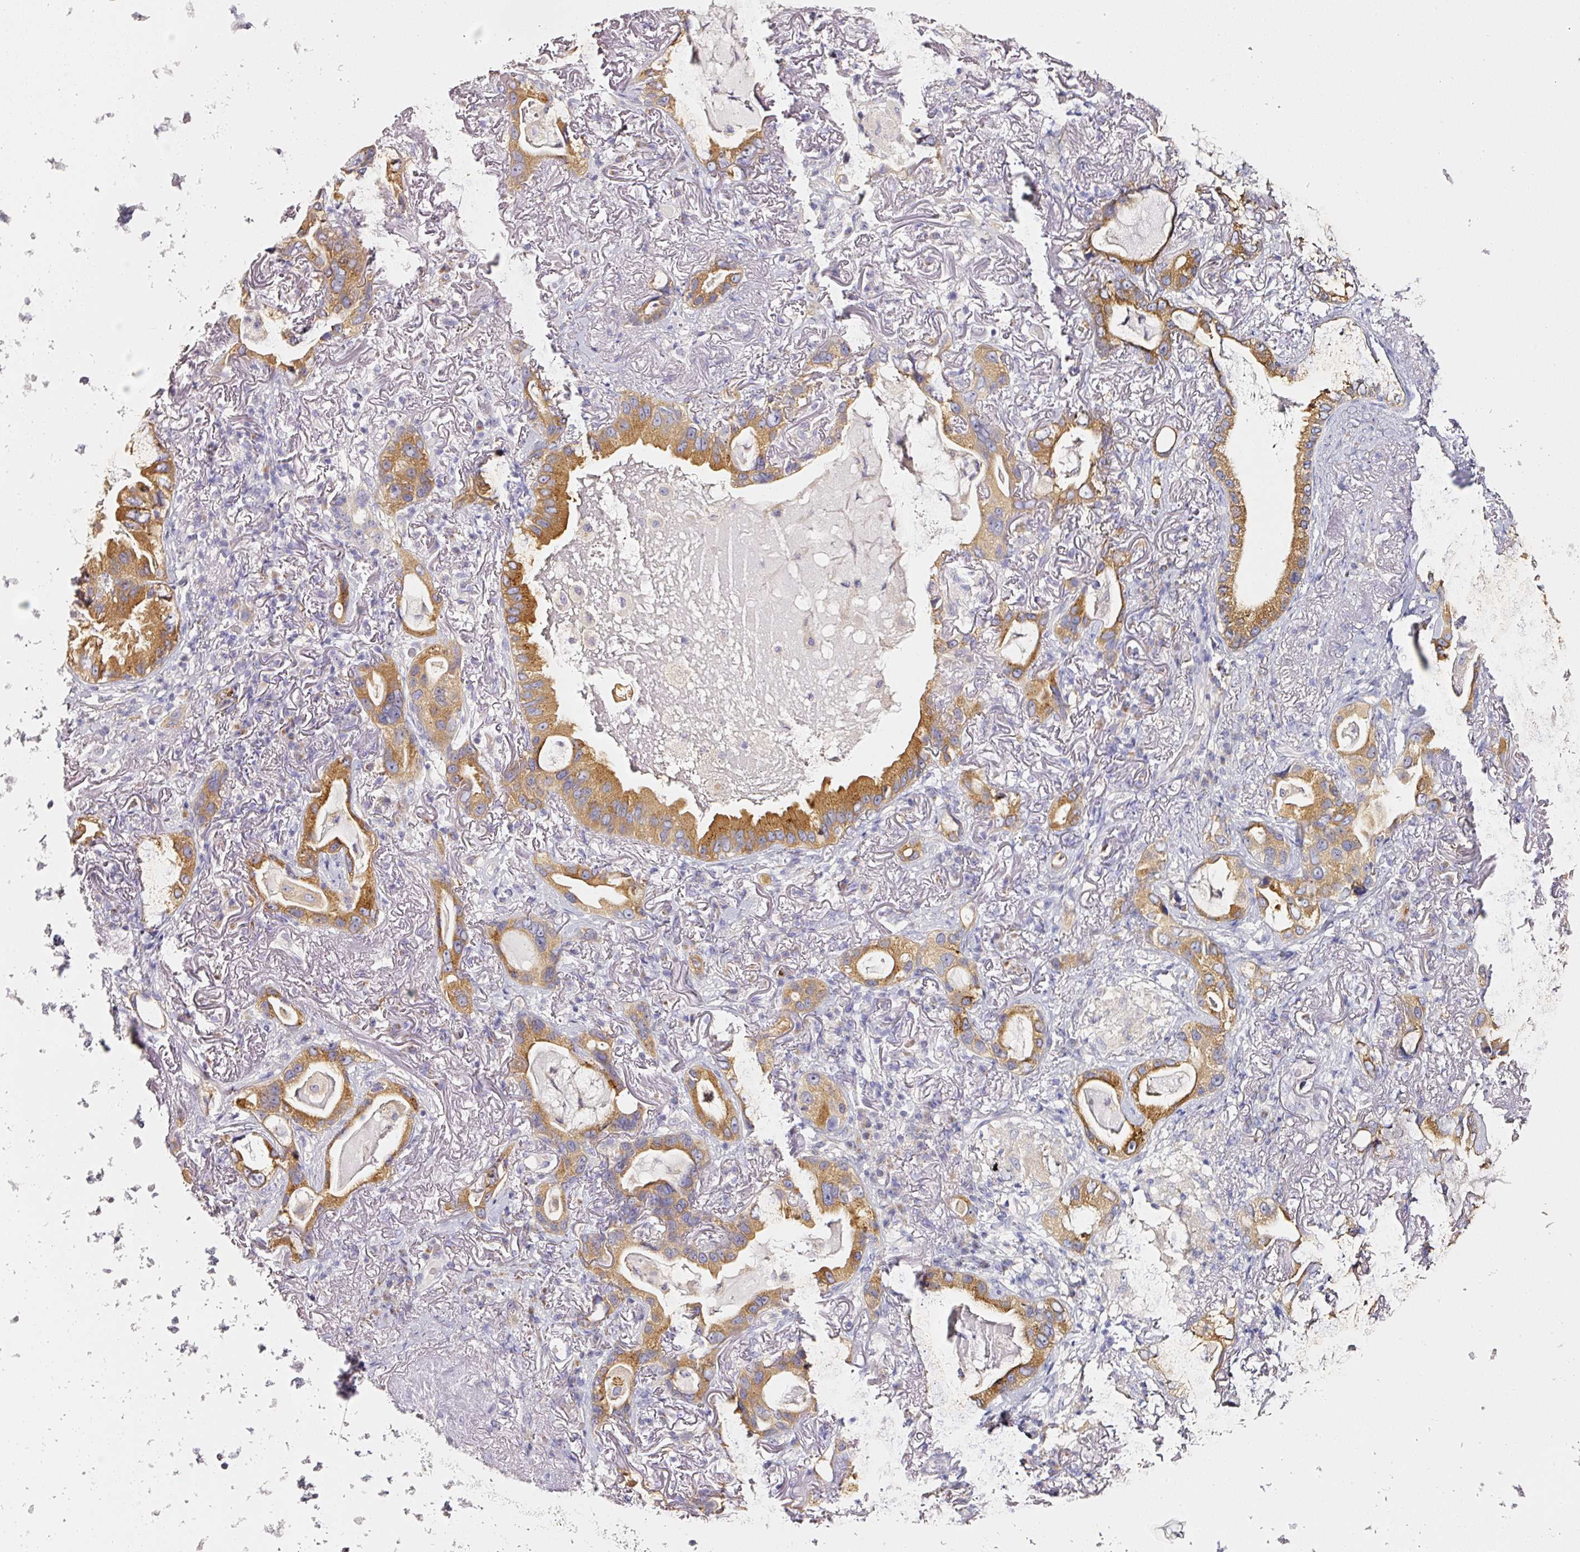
{"staining": {"intensity": "moderate", "quantity": ">75%", "location": "cytoplasmic/membranous"}, "tissue": "lung cancer", "cell_type": "Tumor cells", "image_type": "cancer", "snomed": [{"axis": "morphology", "description": "Adenocarcinoma, NOS"}, {"axis": "topography", "description": "Lung"}], "caption": "A brown stain labels moderate cytoplasmic/membranous expression of a protein in lung cancer (adenocarcinoma) tumor cells. Immunohistochemistry (ihc) stains the protein in brown and the nuclei are stained blue.", "gene": "PDXDC1", "patient": {"sex": "female", "age": 69}}